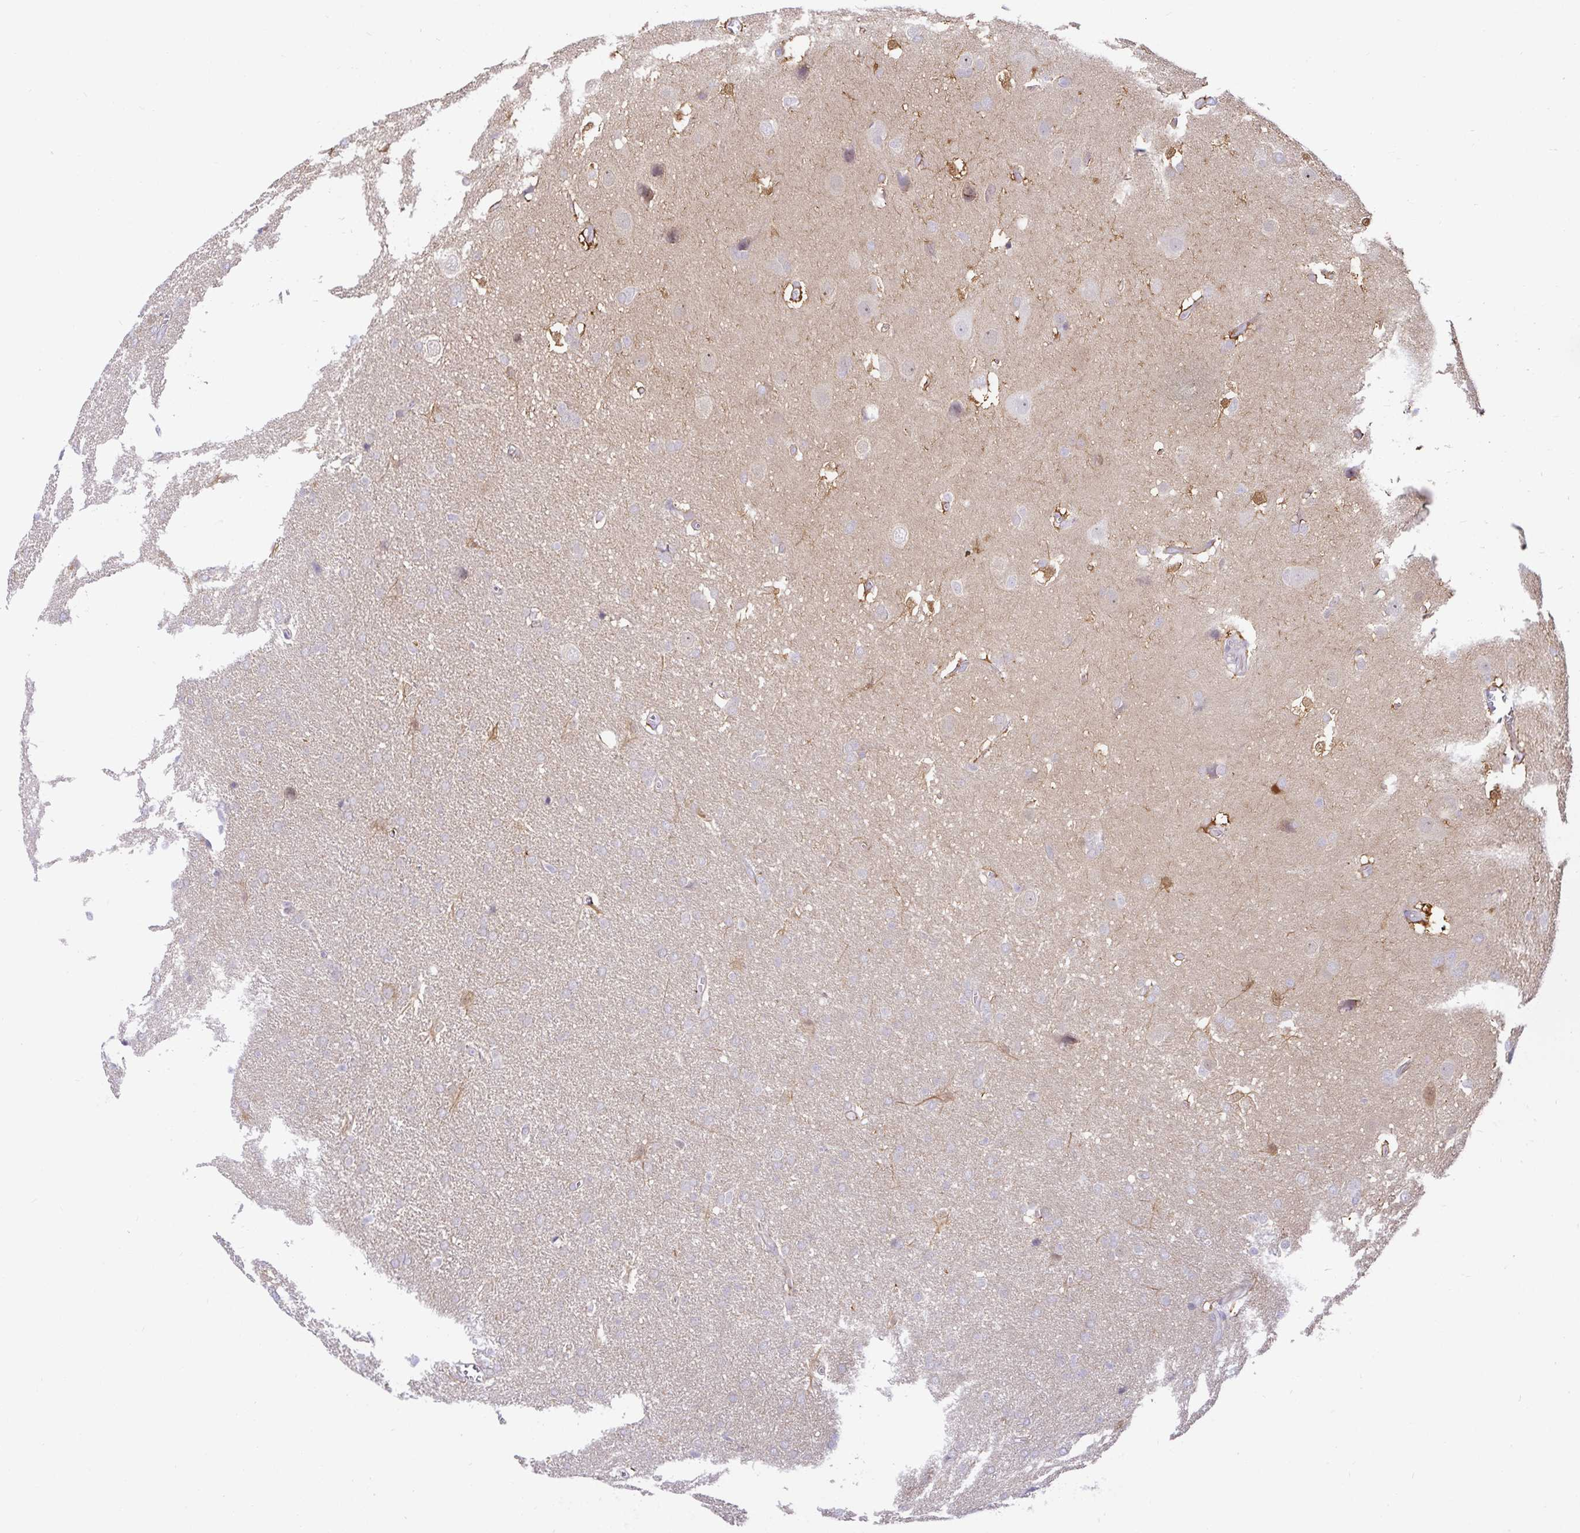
{"staining": {"intensity": "negative", "quantity": "none", "location": "none"}, "tissue": "glioma", "cell_type": "Tumor cells", "image_type": "cancer", "snomed": [{"axis": "morphology", "description": "Glioma, malignant, Low grade"}, {"axis": "topography", "description": "Brain"}], "caption": "Human glioma stained for a protein using immunohistochemistry demonstrates no expression in tumor cells.", "gene": "MON2", "patient": {"sex": "female", "age": 32}}